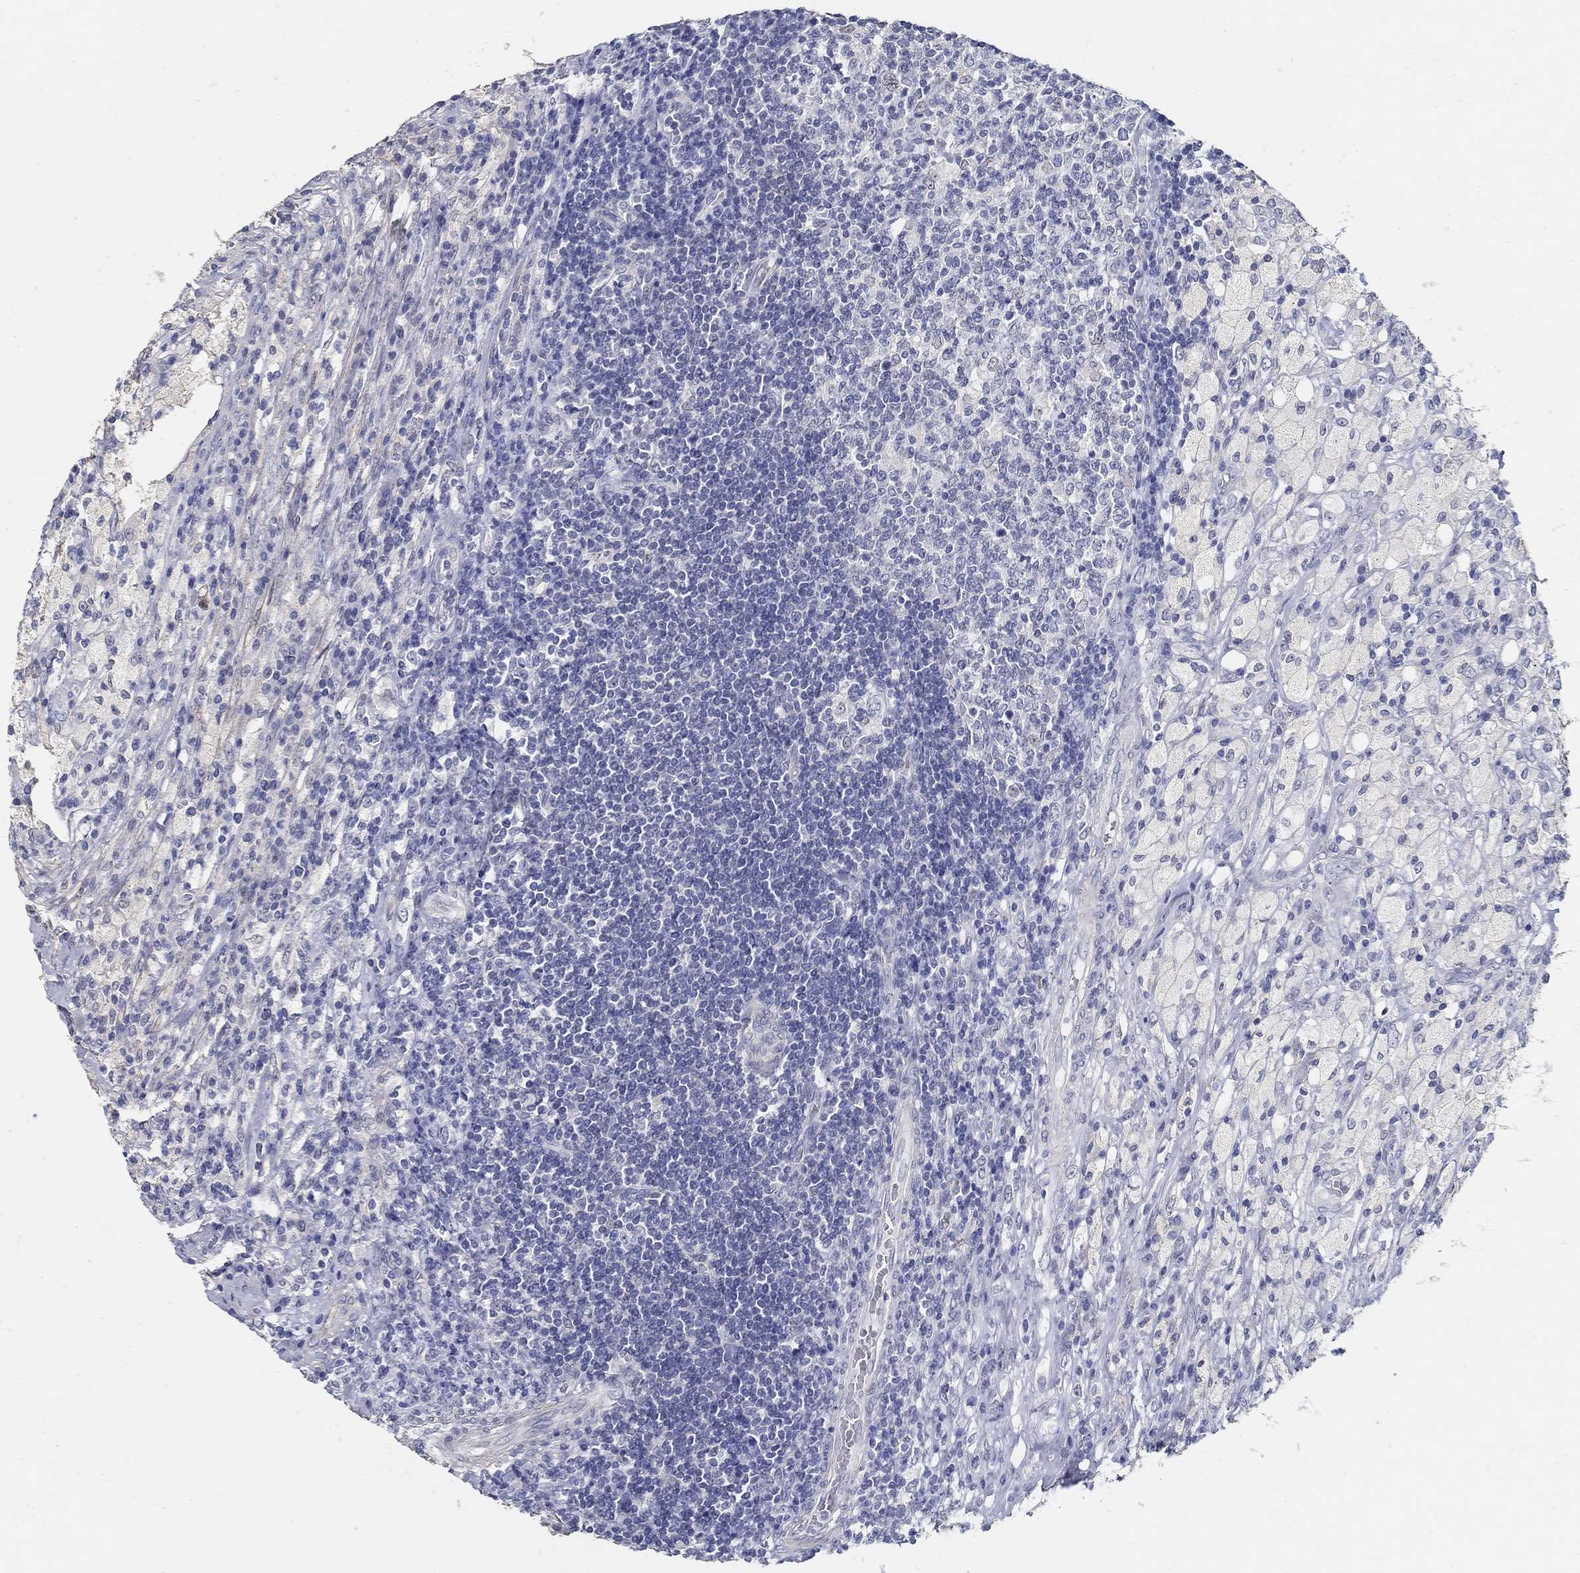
{"staining": {"intensity": "negative", "quantity": "none", "location": "none"}, "tissue": "testis cancer", "cell_type": "Tumor cells", "image_type": "cancer", "snomed": [{"axis": "morphology", "description": "Necrosis, NOS"}, {"axis": "morphology", "description": "Carcinoma, Embryonal, NOS"}, {"axis": "topography", "description": "Testis"}], "caption": "Immunohistochemistry (IHC) histopathology image of testis cancer stained for a protein (brown), which displays no positivity in tumor cells.", "gene": "USP29", "patient": {"sex": "male", "age": 19}}